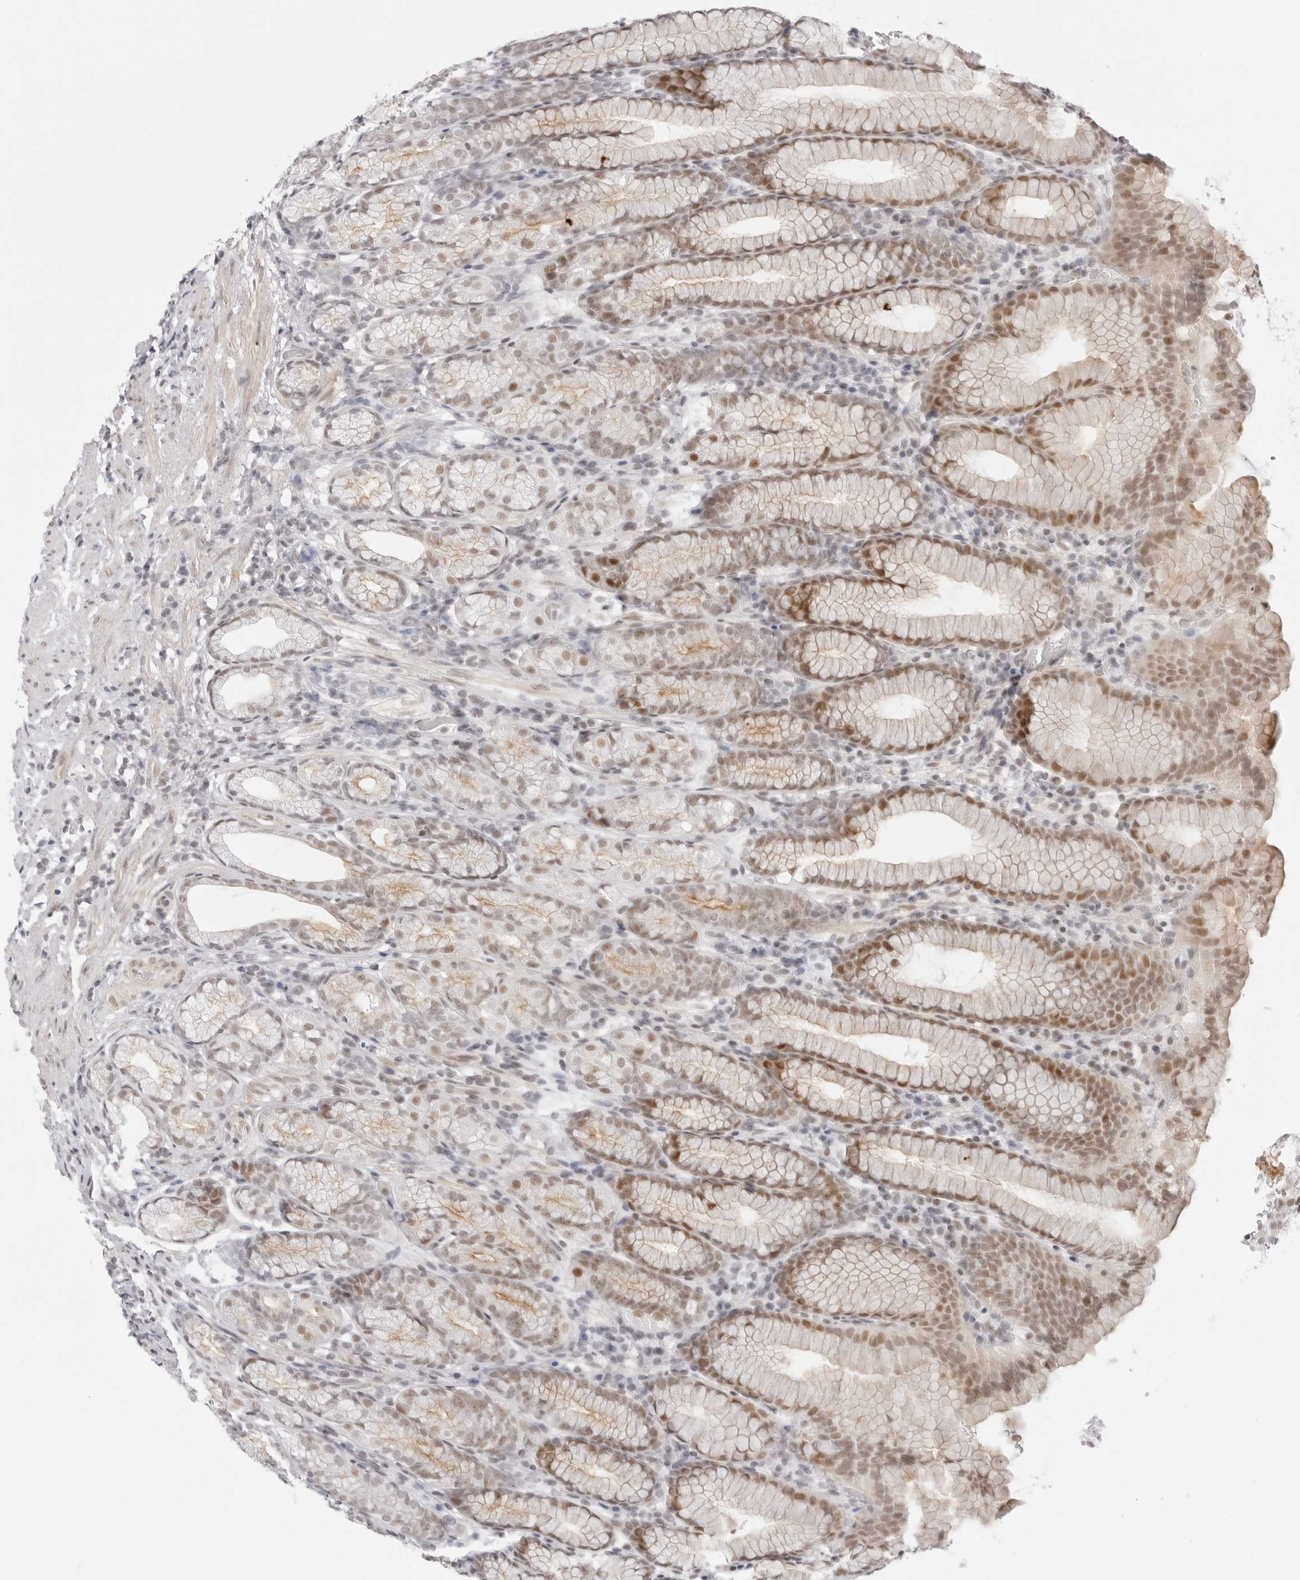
{"staining": {"intensity": "moderate", "quantity": "25%-75%", "location": "nuclear"}, "tissue": "stomach", "cell_type": "Glandular cells", "image_type": "normal", "snomed": [{"axis": "morphology", "description": "Normal tissue, NOS"}, {"axis": "topography", "description": "Stomach"}], "caption": "Immunohistochemical staining of benign stomach displays medium levels of moderate nuclear staining in about 25%-75% of glandular cells.", "gene": "TCIM", "patient": {"sex": "male", "age": 42}}